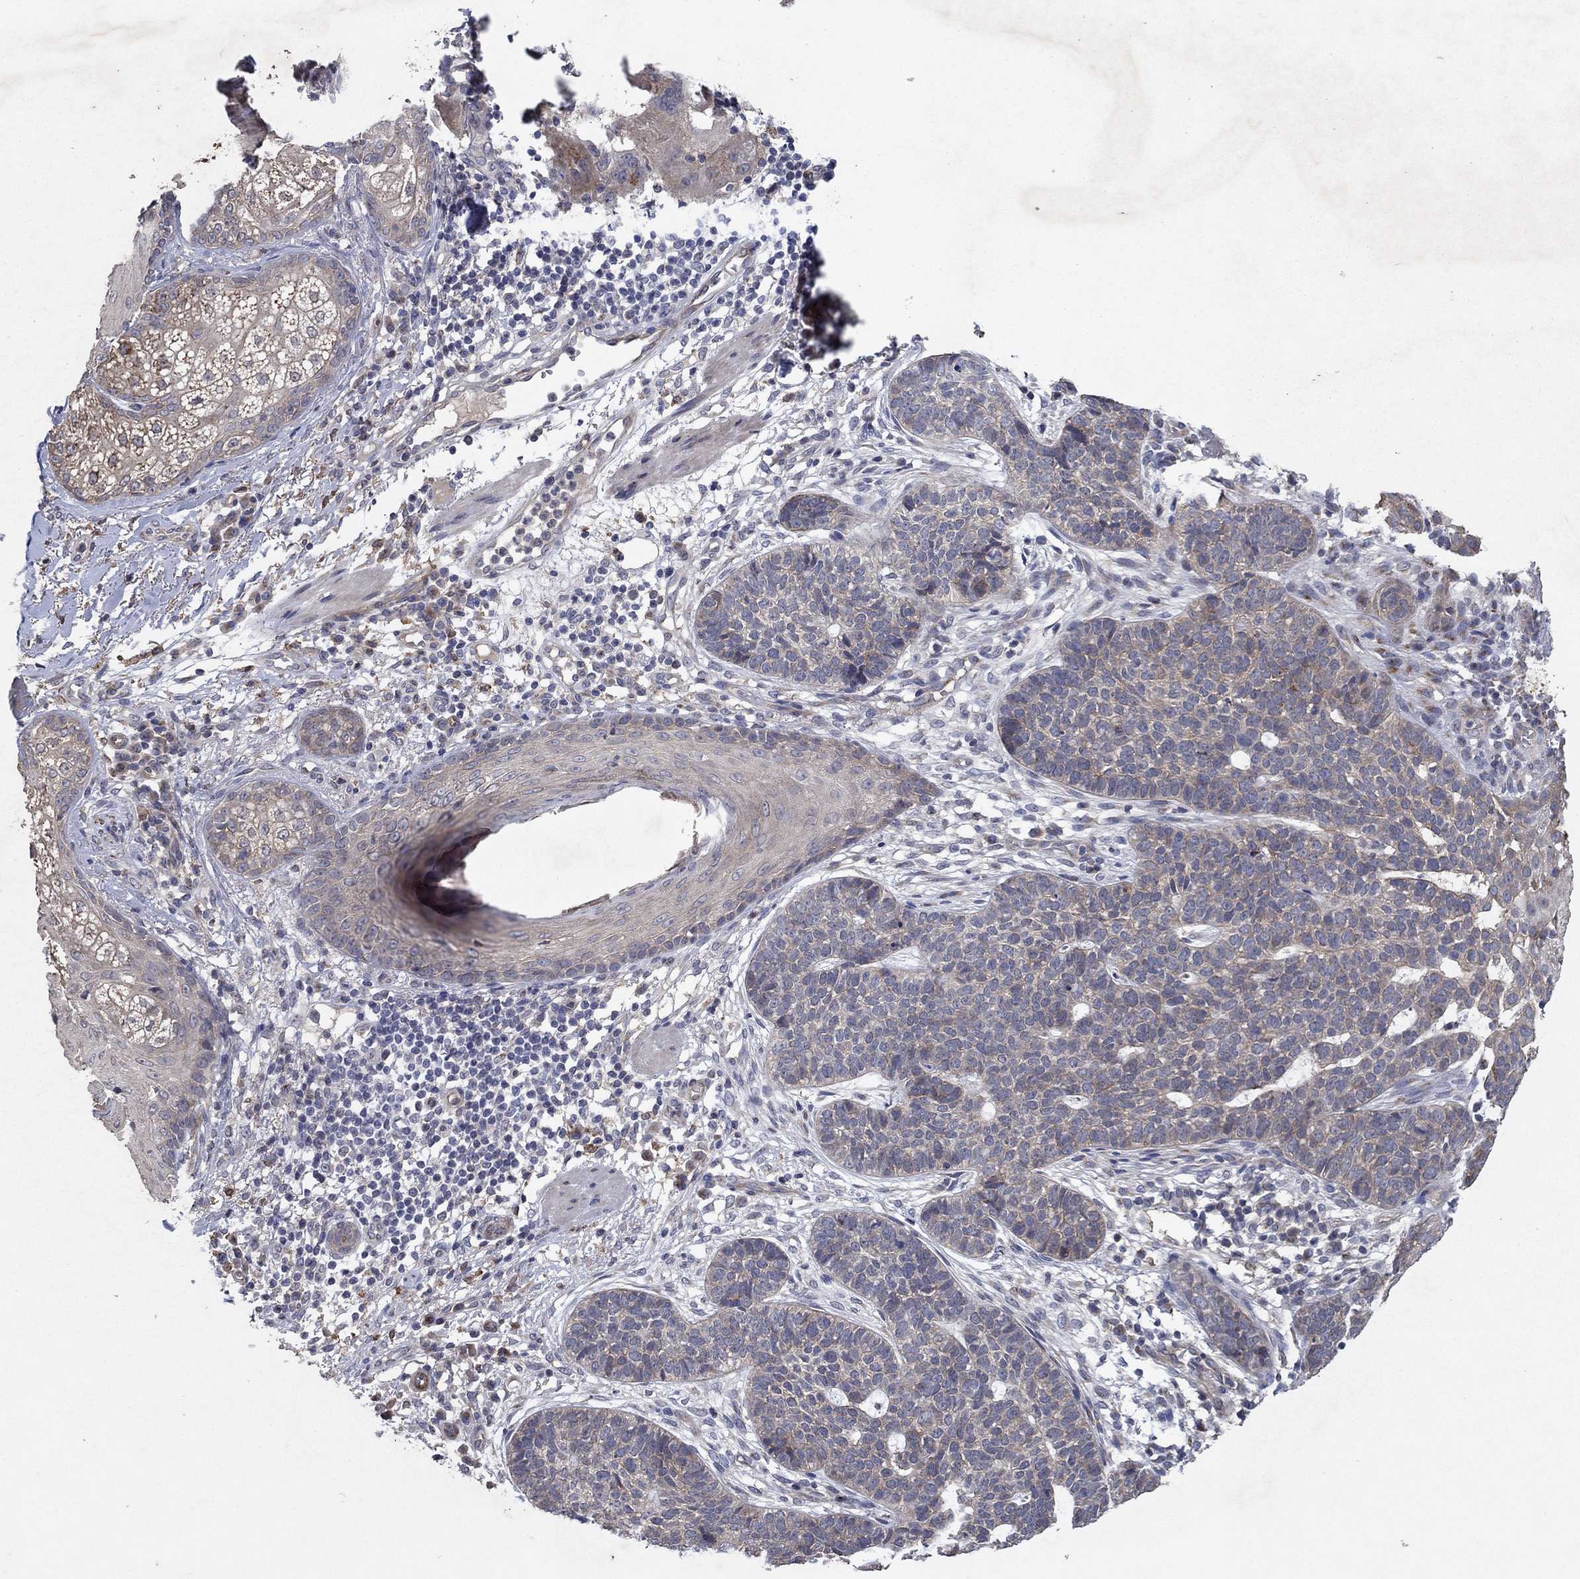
{"staining": {"intensity": "weak", "quantity": "<25%", "location": "cytoplasmic/membranous"}, "tissue": "skin cancer", "cell_type": "Tumor cells", "image_type": "cancer", "snomed": [{"axis": "morphology", "description": "Squamous cell carcinoma, NOS"}, {"axis": "topography", "description": "Skin"}], "caption": "High power microscopy histopathology image of an IHC histopathology image of skin cancer (squamous cell carcinoma), revealing no significant positivity in tumor cells.", "gene": "FRG1", "patient": {"sex": "male", "age": 88}}